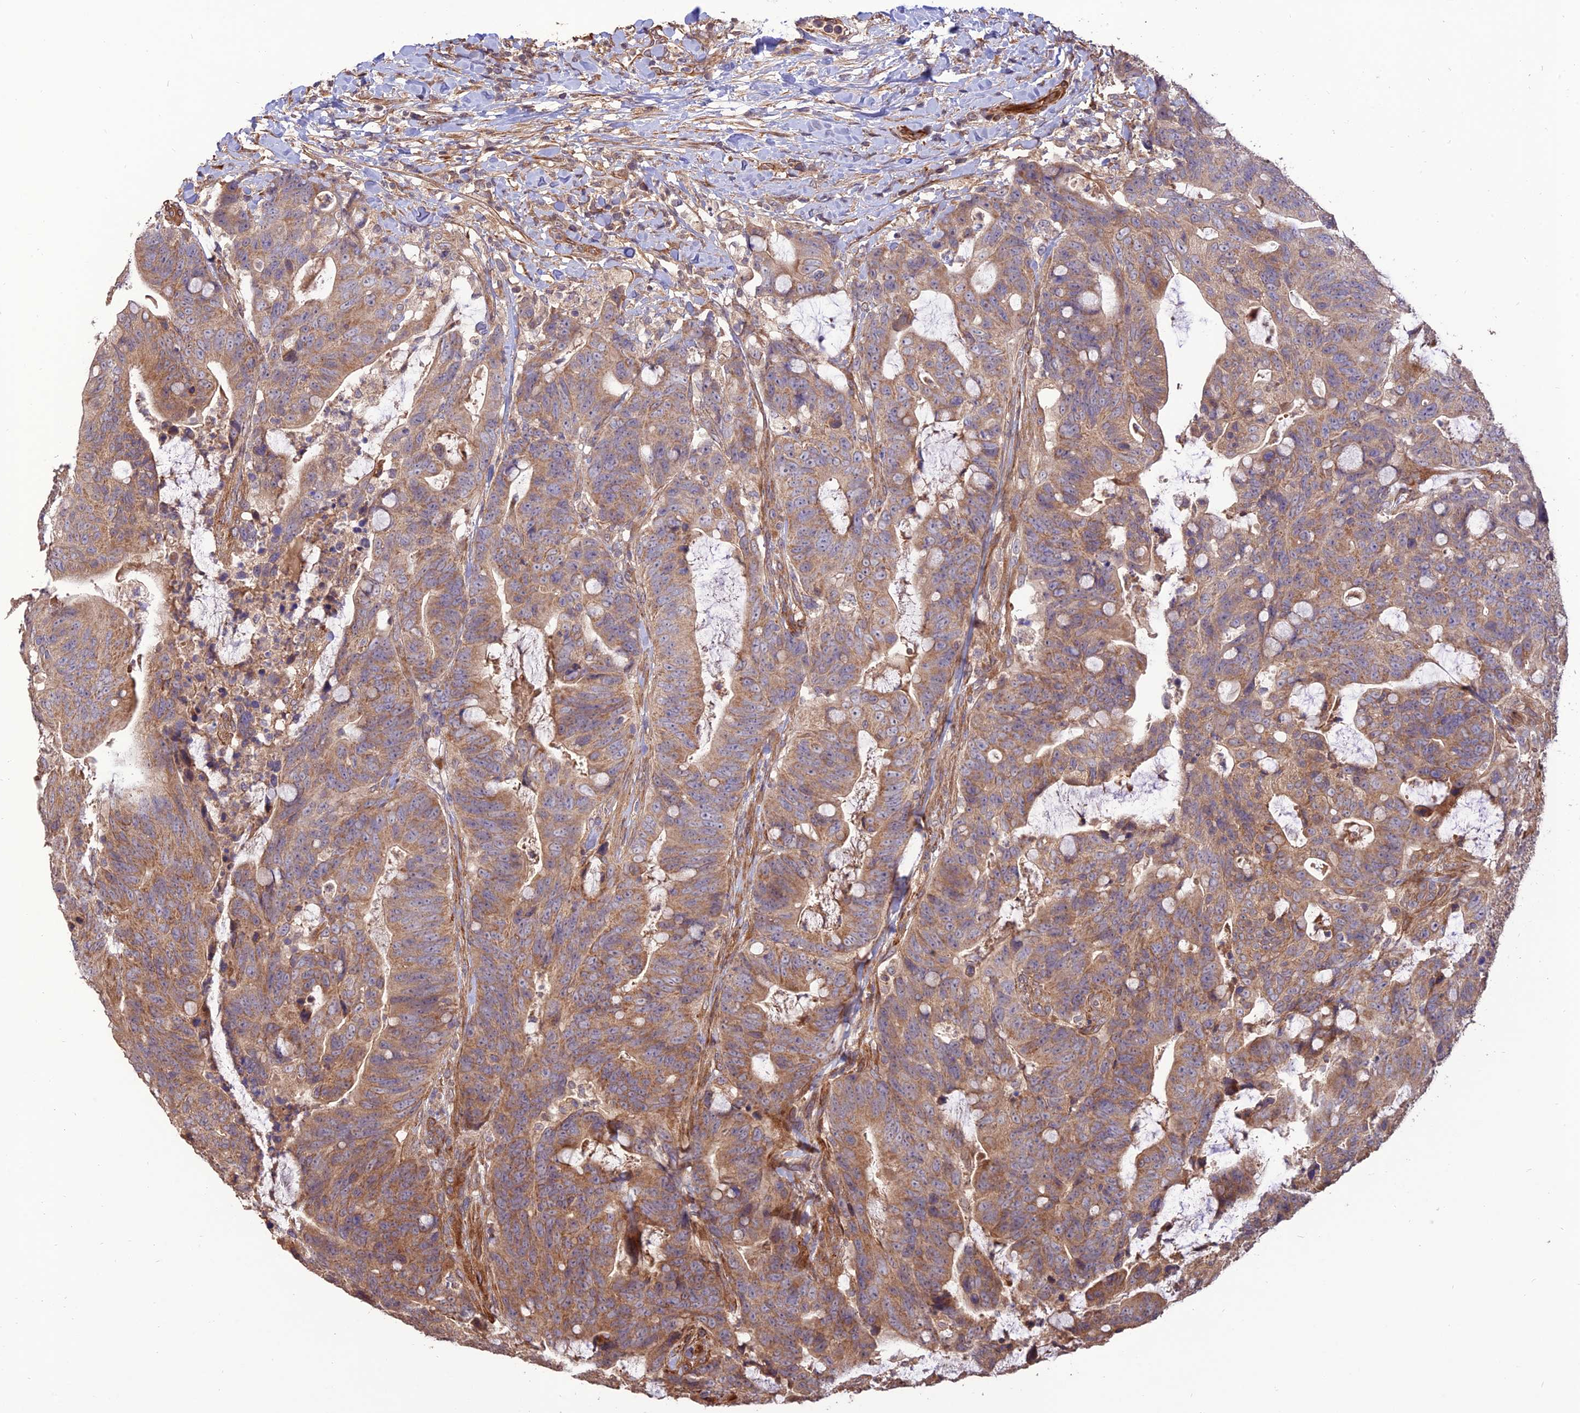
{"staining": {"intensity": "moderate", "quantity": ">75%", "location": "cytoplasmic/membranous"}, "tissue": "colorectal cancer", "cell_type": "Tumor cells", "image_type": "cancer", "snomed": [{"axis": "morphology", "description": "Adenocarcinoma, NOS"}, {"axis": "topography", "description": "Colon"}], "caption": "A brown stain highlights moderate cytoplasmic/membranous positivity of a protein in human colorectal cancer tumor cells. (Stains: DAB in brown, nuclei in blue, Microscopy: brightfield microscopy at high magnification).", "gene": "CREBL2", "patient": {"sex": "female", "age": 82}}